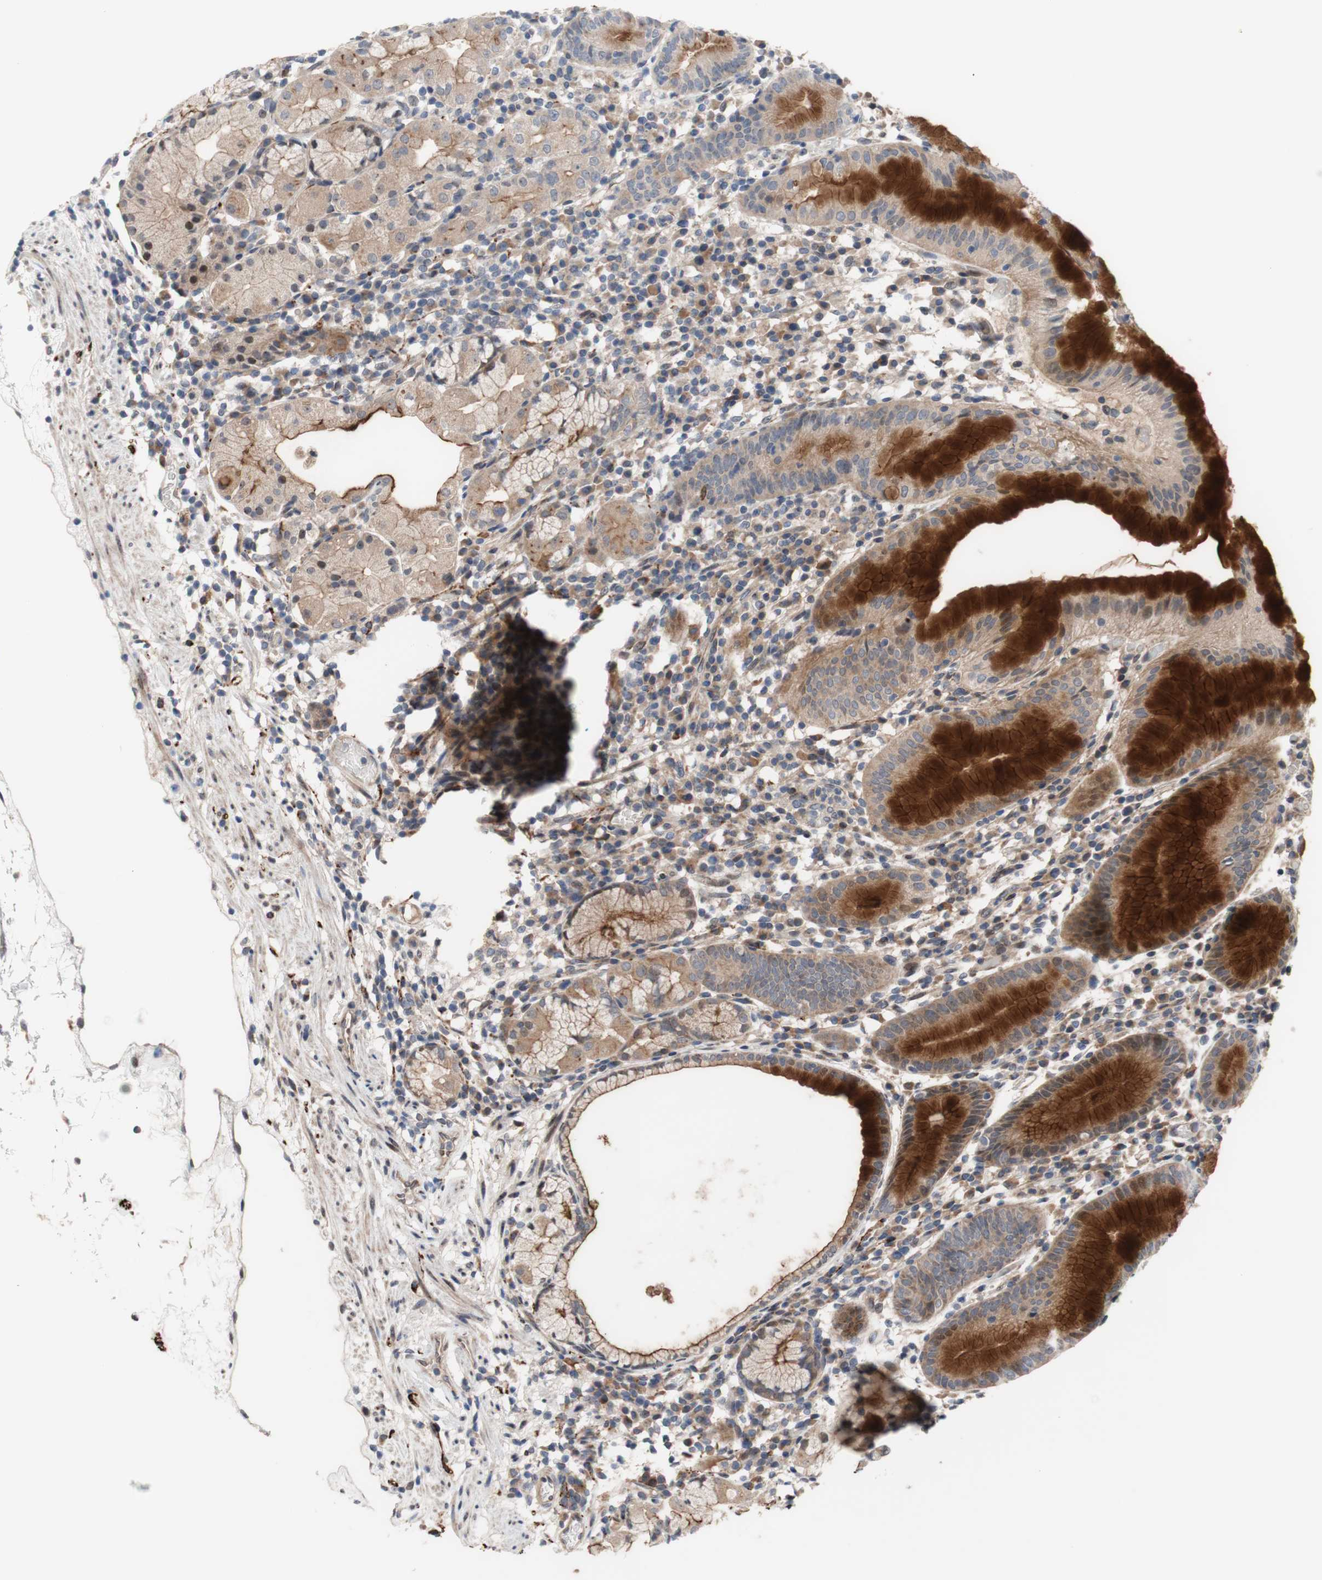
{"staining": {"intensity": "strong", "quantity": "25%-75%", "location": "cytoplasmic/membranous"}, "tissue": "stomach", "cell_type": "Glandular cells", "image_type": "normal", "snomed": [{"axis": "morphology", "description": "Normal tissue, NOS"}, {"axis": "topography", "description": "Stomach"}, {"axis": "topography", "description": "Stomach, lower"}], "caption": "Brown immunohistochemical staining in unremarkable human stomach reveals strong cytoplasmic/membranous positivity in about 25%-75% of glandular cells. The staining is performed using DAB brown chromogen to label protein expression. The nuclei are counter-stained blue using hematoxylin.", "gene": "OAZ1", "patient": {"sex": "female", "age": 75}}